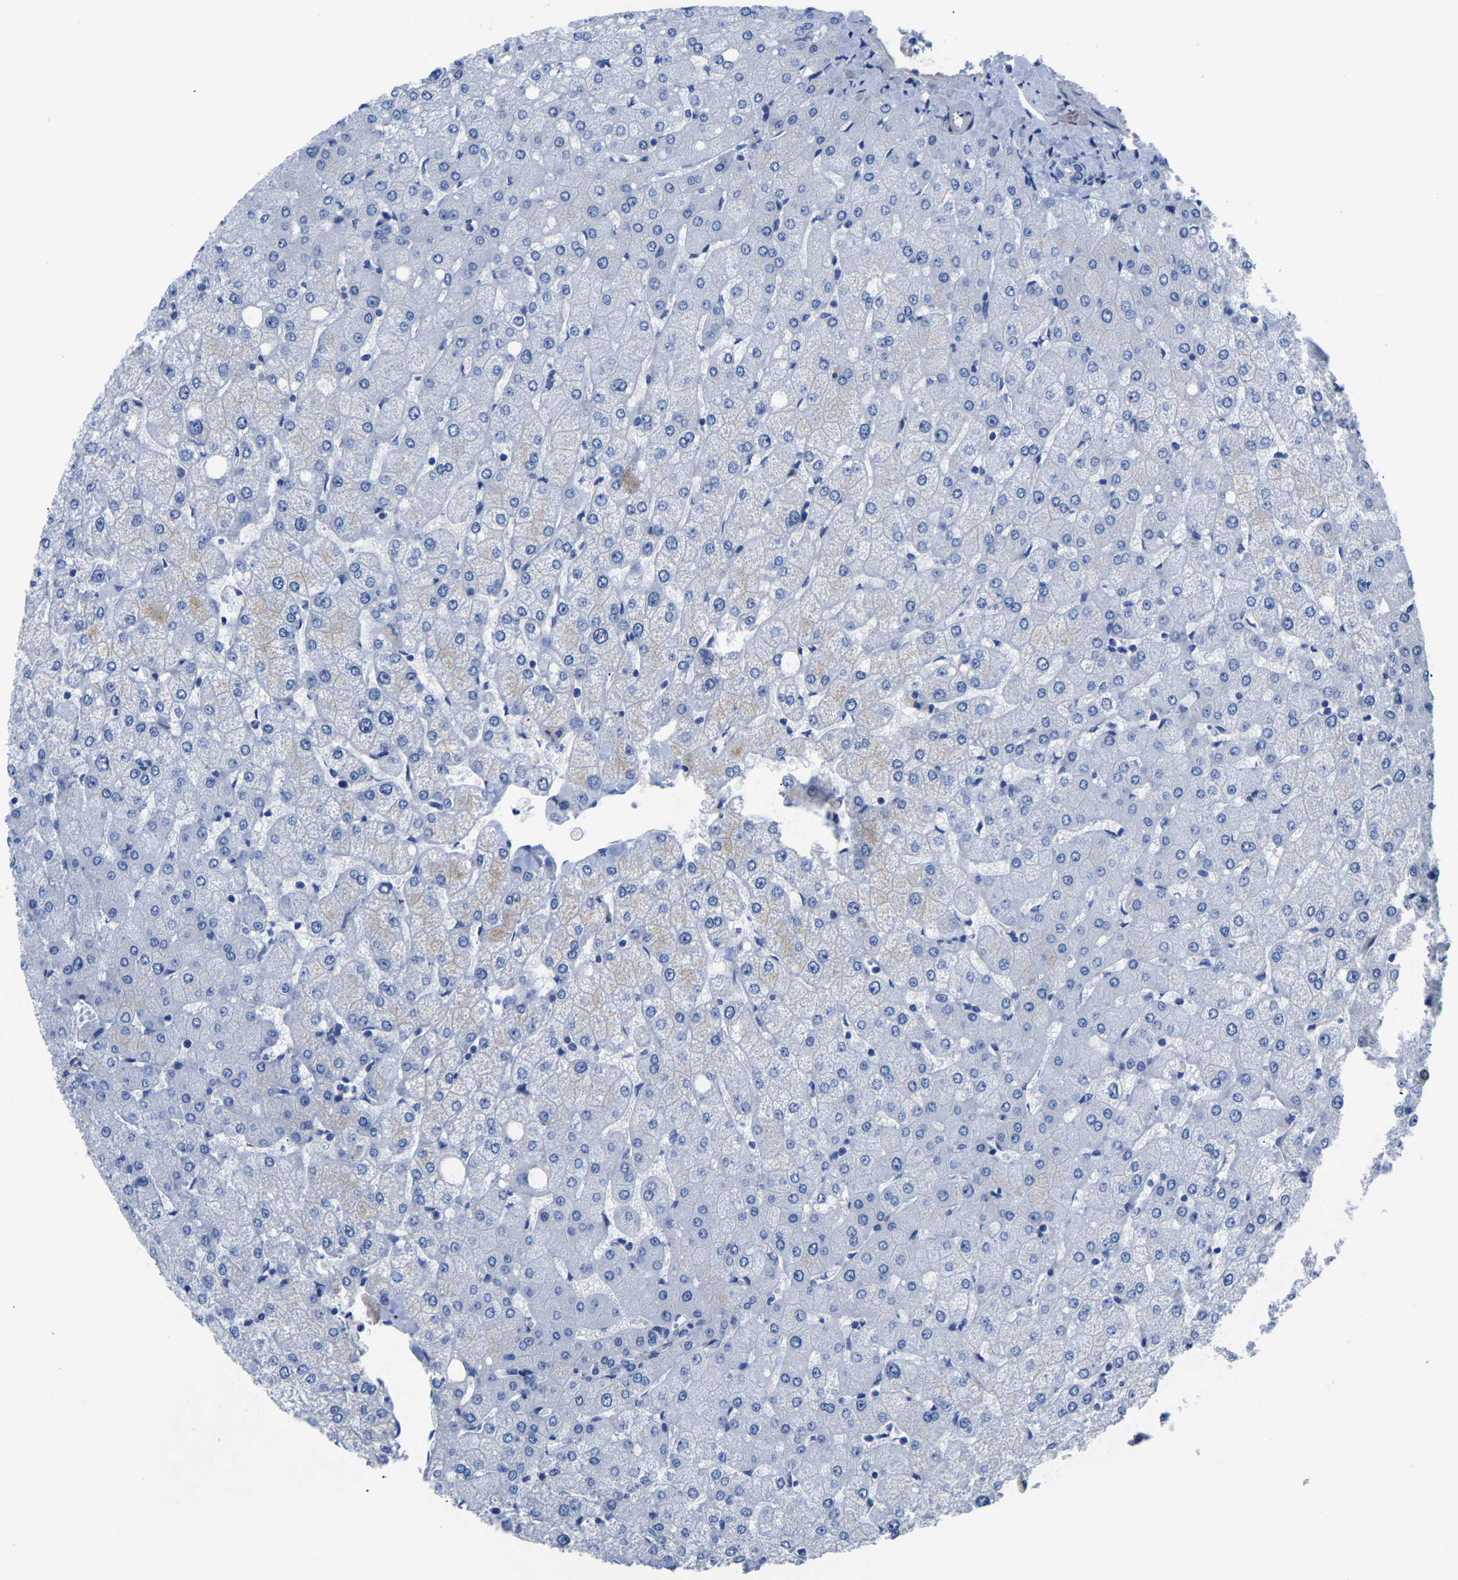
{"staining": {"intensity": "negative", "quantity": "none", "location": "none"}, "tissue": "liver", "cell_type": "Cholangiocytes", "image_type": "normal", "snomed": [{"axis": "morphology", "description": "Normal tissue, NOS"}, {"axis": "topography", "description": "Liver"}], "caption": "High magnification brightfield microscopy of benign liver stained with DAB (3,3'-diaminobenzidine) (brown) and counterstained with hematoxylin (blue): cholangiocytes show no significant expression. Nuclei are stained in blue.", "gene": "UPK3A", "patient": {"sex": "female", "age": 54}}